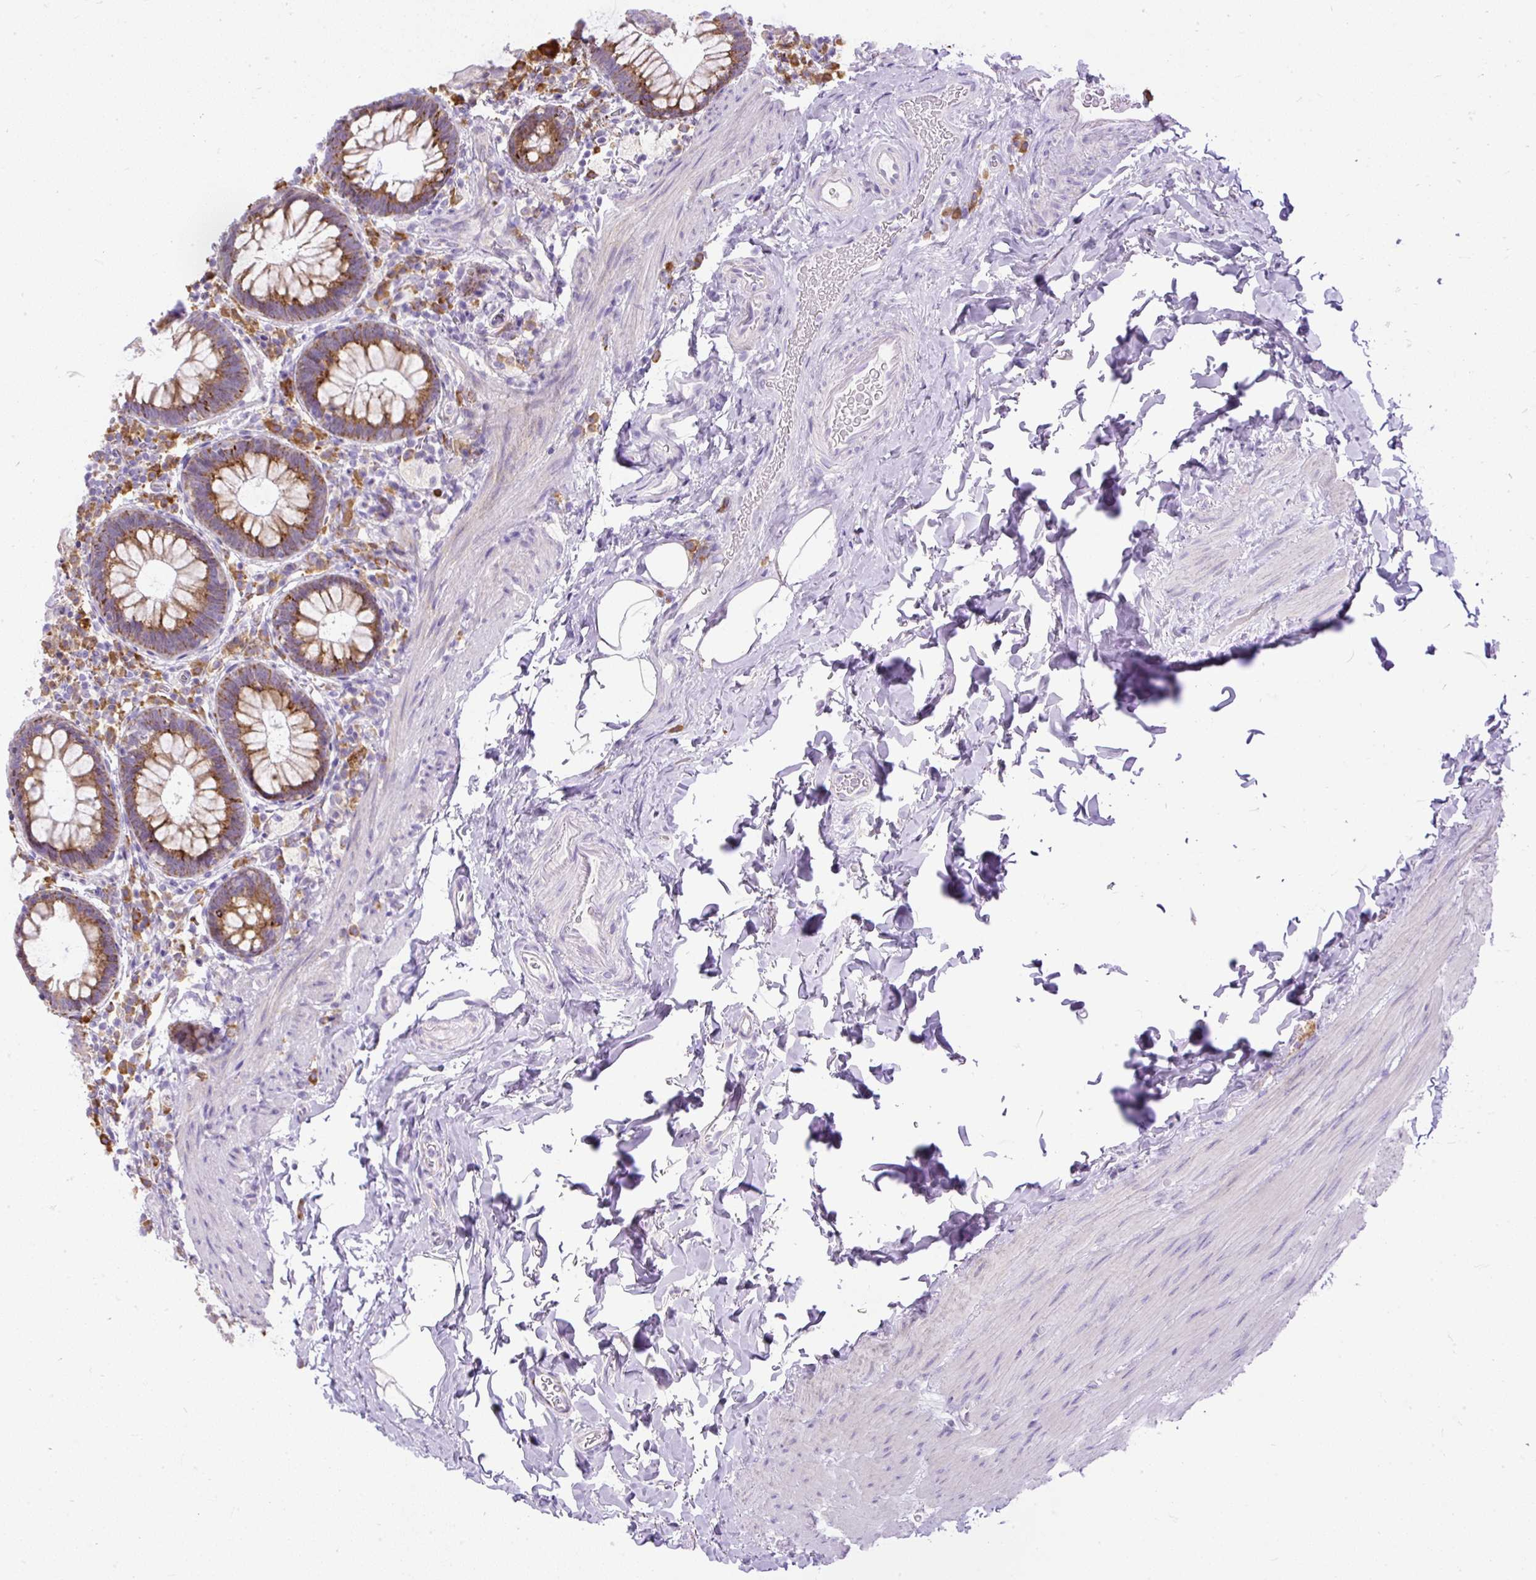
{"staining": {"intensity": "moderate", "quantity": ">75%", "location": "cytoplasmic/membranous"}, "tissue": "rectum", "cell_type": "Glandular cells", "image_type": "normal", "snomed": [{"axis": "morphology", "description": "Normal tissue, NOS"}, {"axis": "topography", "description": "Rectum"}], "caption": "Immunohistochemistry histopathology image of normal rectum: human rectum stained using IHC exhibits medium levels of moderate protein expression localized specifically in the cytoplasmic/membranous of glandular cells, appearing as a cytoplasmic/membranous brown color.", "gene": "SYBU", "patient": {"sex": "female", "age": 69}}